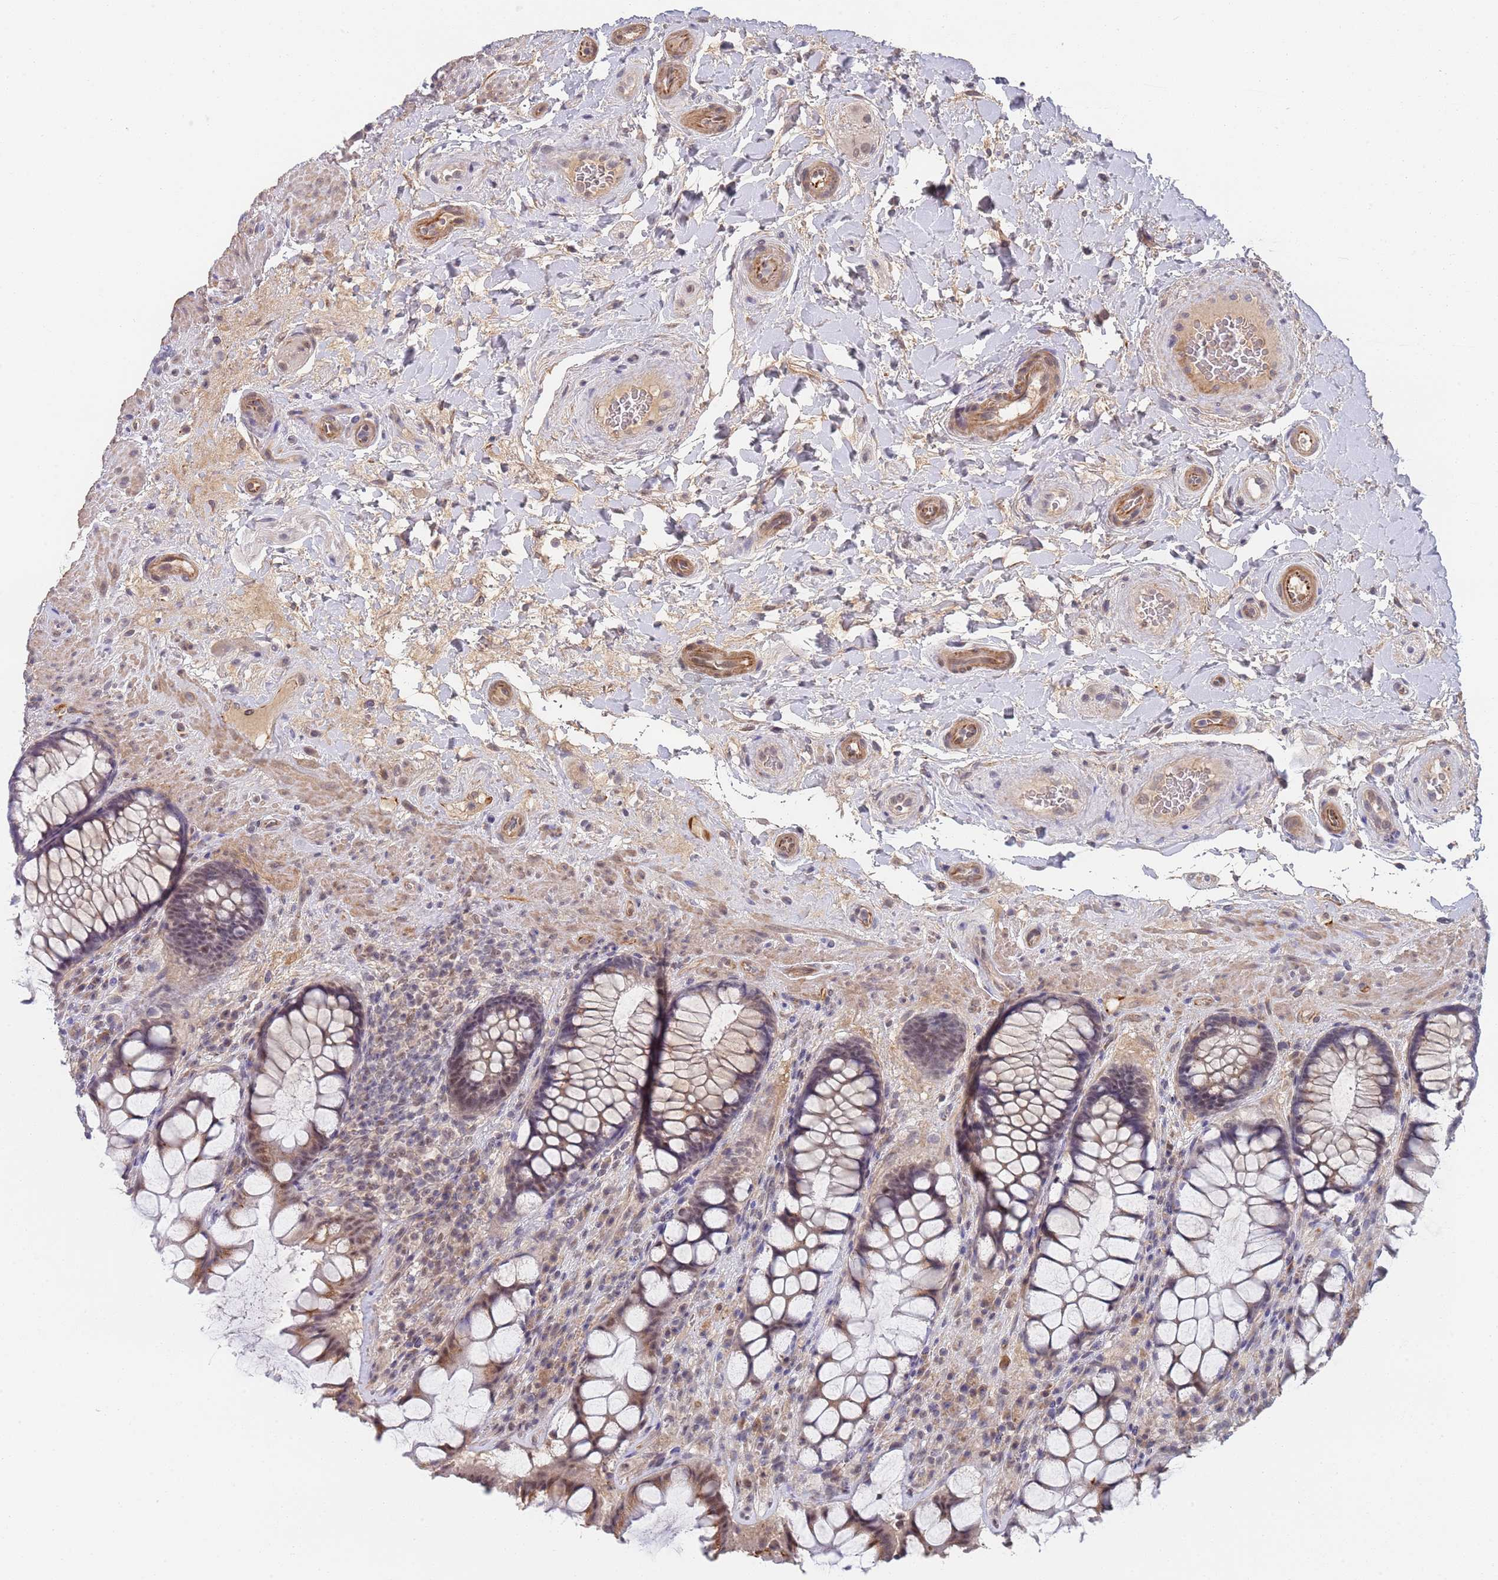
{"staining": {"intensity": "moderate", "quantity": "25%-75%", "location": "cytoplasmic/membranous,nuclear"}, "tissue": "rectum", "cell_type": "Glandular cells", "image_type": "normal", "snomed": [{"axis": "morphology", "description": "Normal tissue, NOS"}, {"axis": "topography", "description": "Rectum"}], "caption": "Immunohistochemistry (IHC) of normal human rectum displays medium levels of moderate cytoplasmic/membranous,nuclear positivity in about 25%-75% of glandular cells.", "gene": "B4GALT4", "patient": {"sex": "female", "age": 58}}